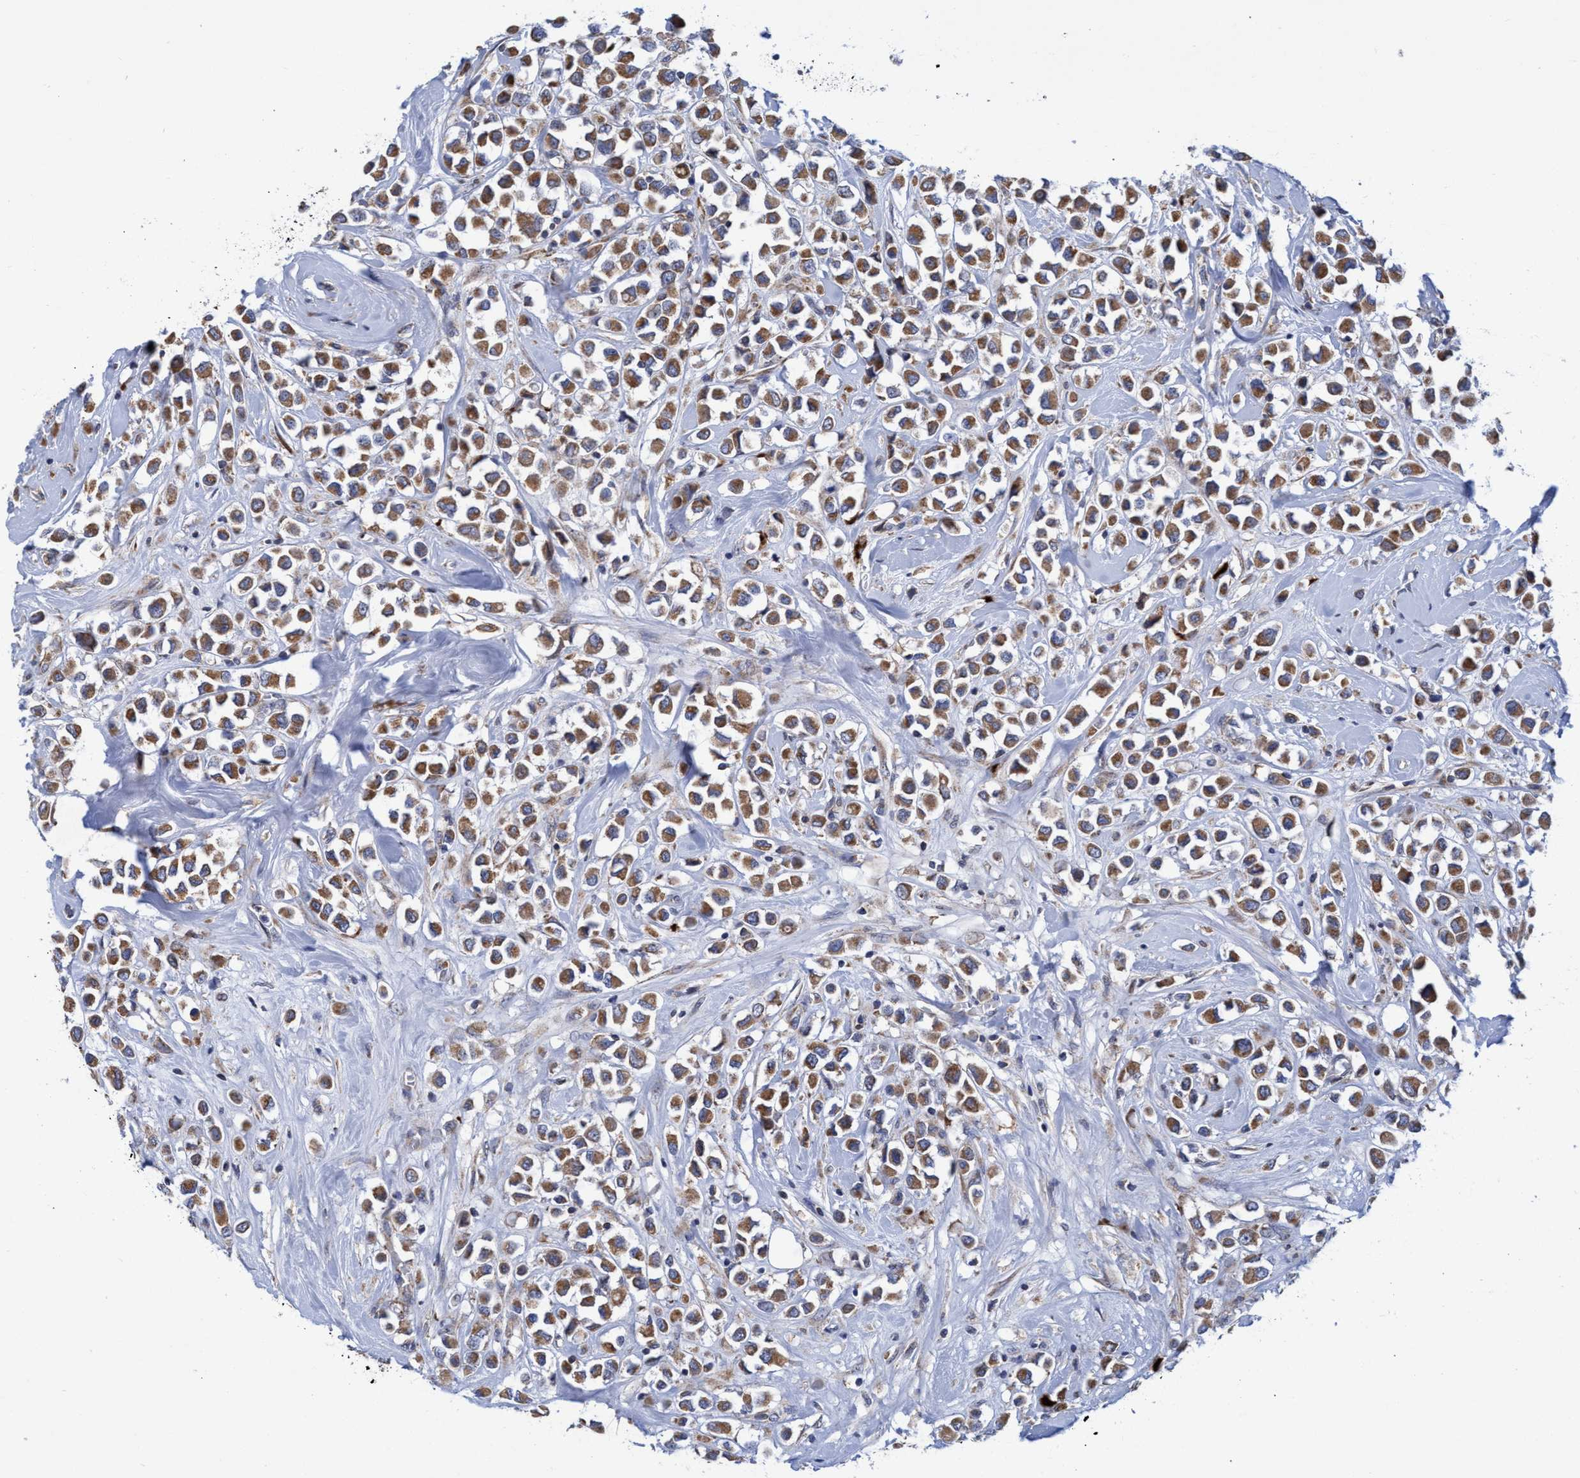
{"staining": {"intensity": "moderate", "quantity": ">75%", "location": "cytoplasmic/membranous"}, "tissue": "breast cancer", "cell_type": "Tumor cells", "image_type": "cancer", "snomed": [{"axis": "morphology", "description": "Duct carcinoma"}, {"axis": "topography", "description": "Breast"}], "caption": "IHC photomicrograph of breast cancer stained for a protein (brown), which exhibits medium levels of moderate cytoplasmic/membranous expression in about >75% of tumor cells.", "gene": "NAT16", "patient": {"sex": "female", "age": 61}}